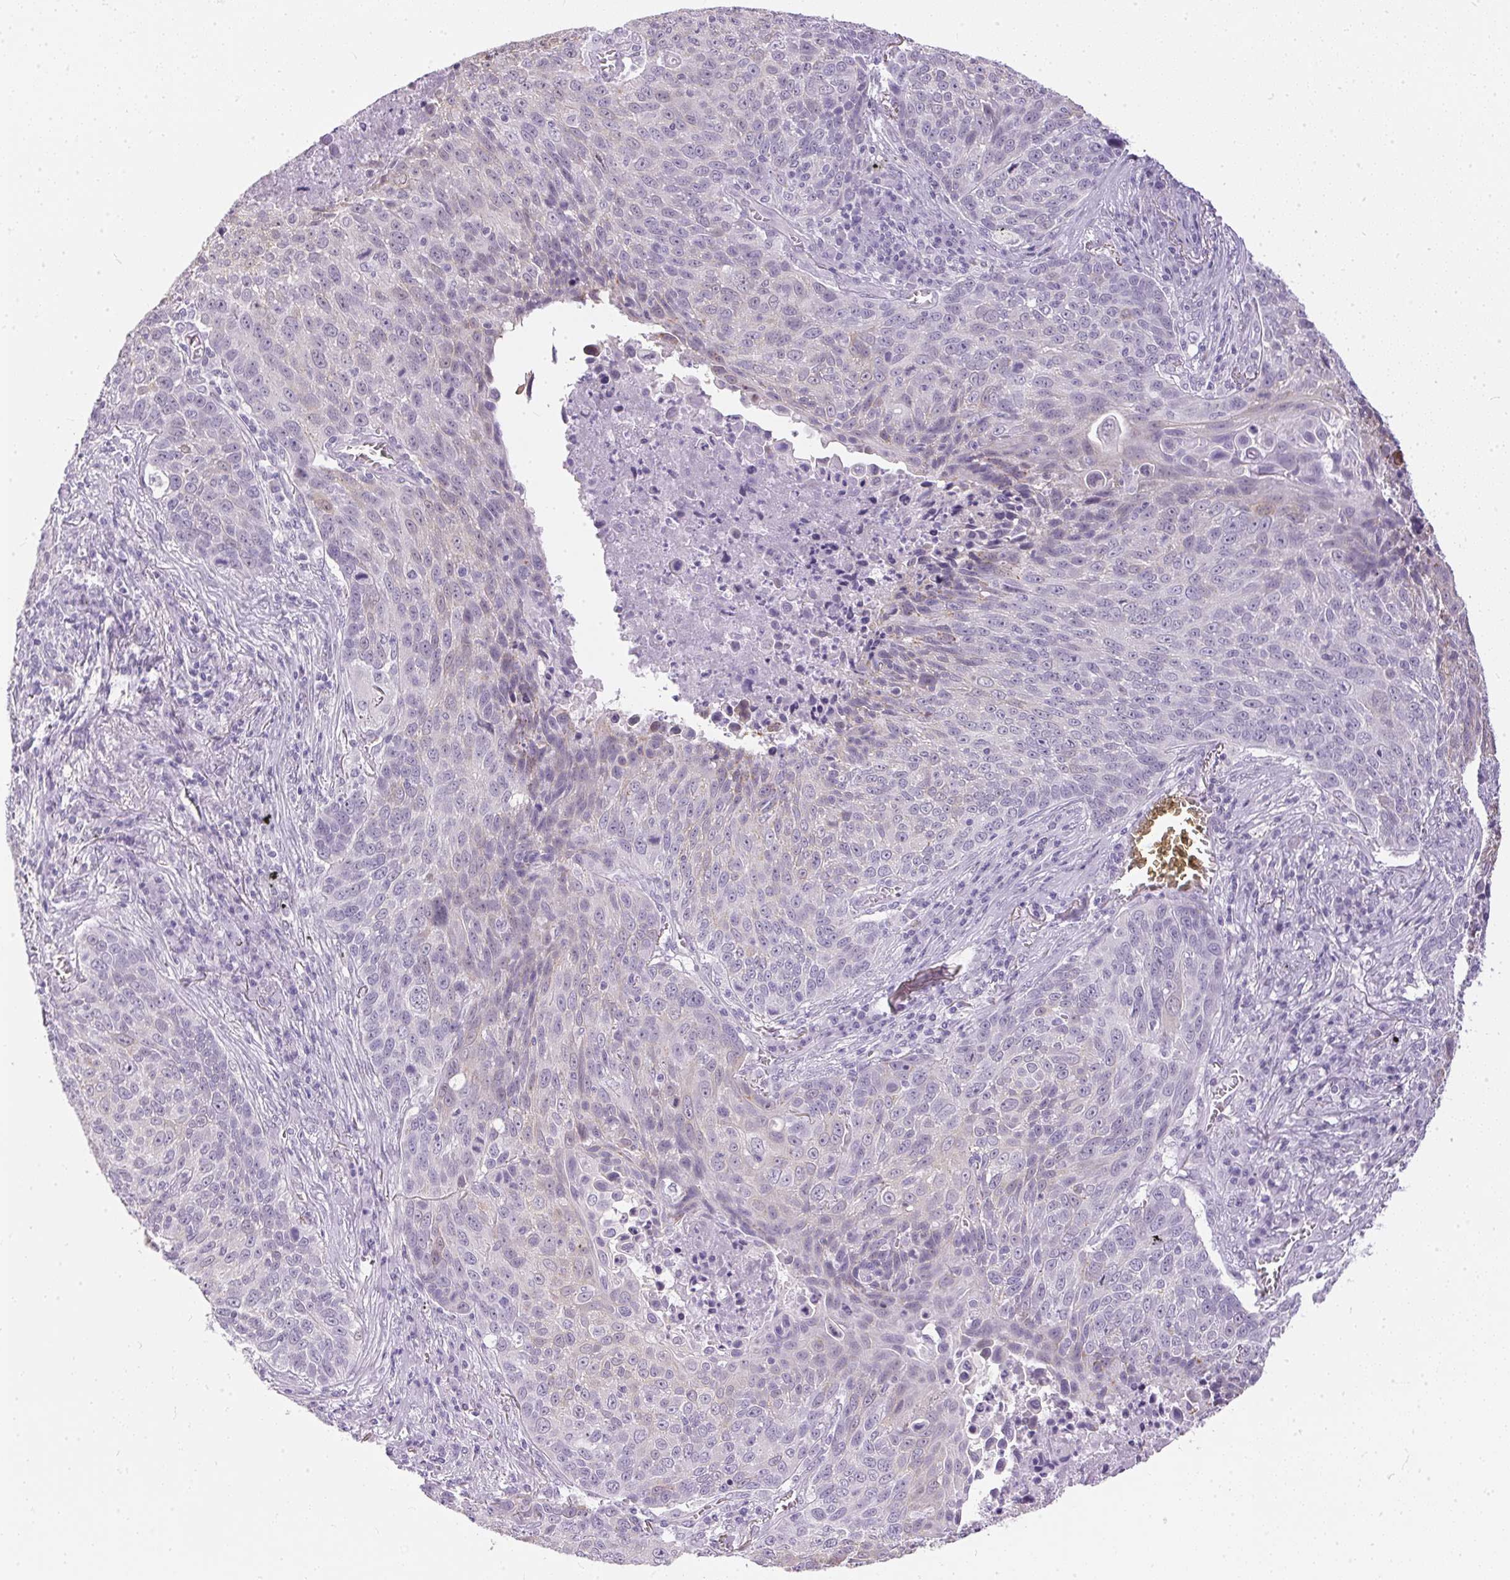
{"staining": {"intensity": "negative", "quantity": "none", "location": "none"}, "tissue": "lung cancer", "cell_type": "Tumor cells", "image_type": "cancer", "snomed": [{"axis": "morphology", "description": "Squamous cell carcinoma, NOS"}, {"axis": "topography", "description": "Lung"}], "caption": "The IHC micrograph has no significant expression in tumor cells of lung squamous cell carcinoma tissue.", "gene": "GBP6", "patient": {"sex": "male", "age": 78}}